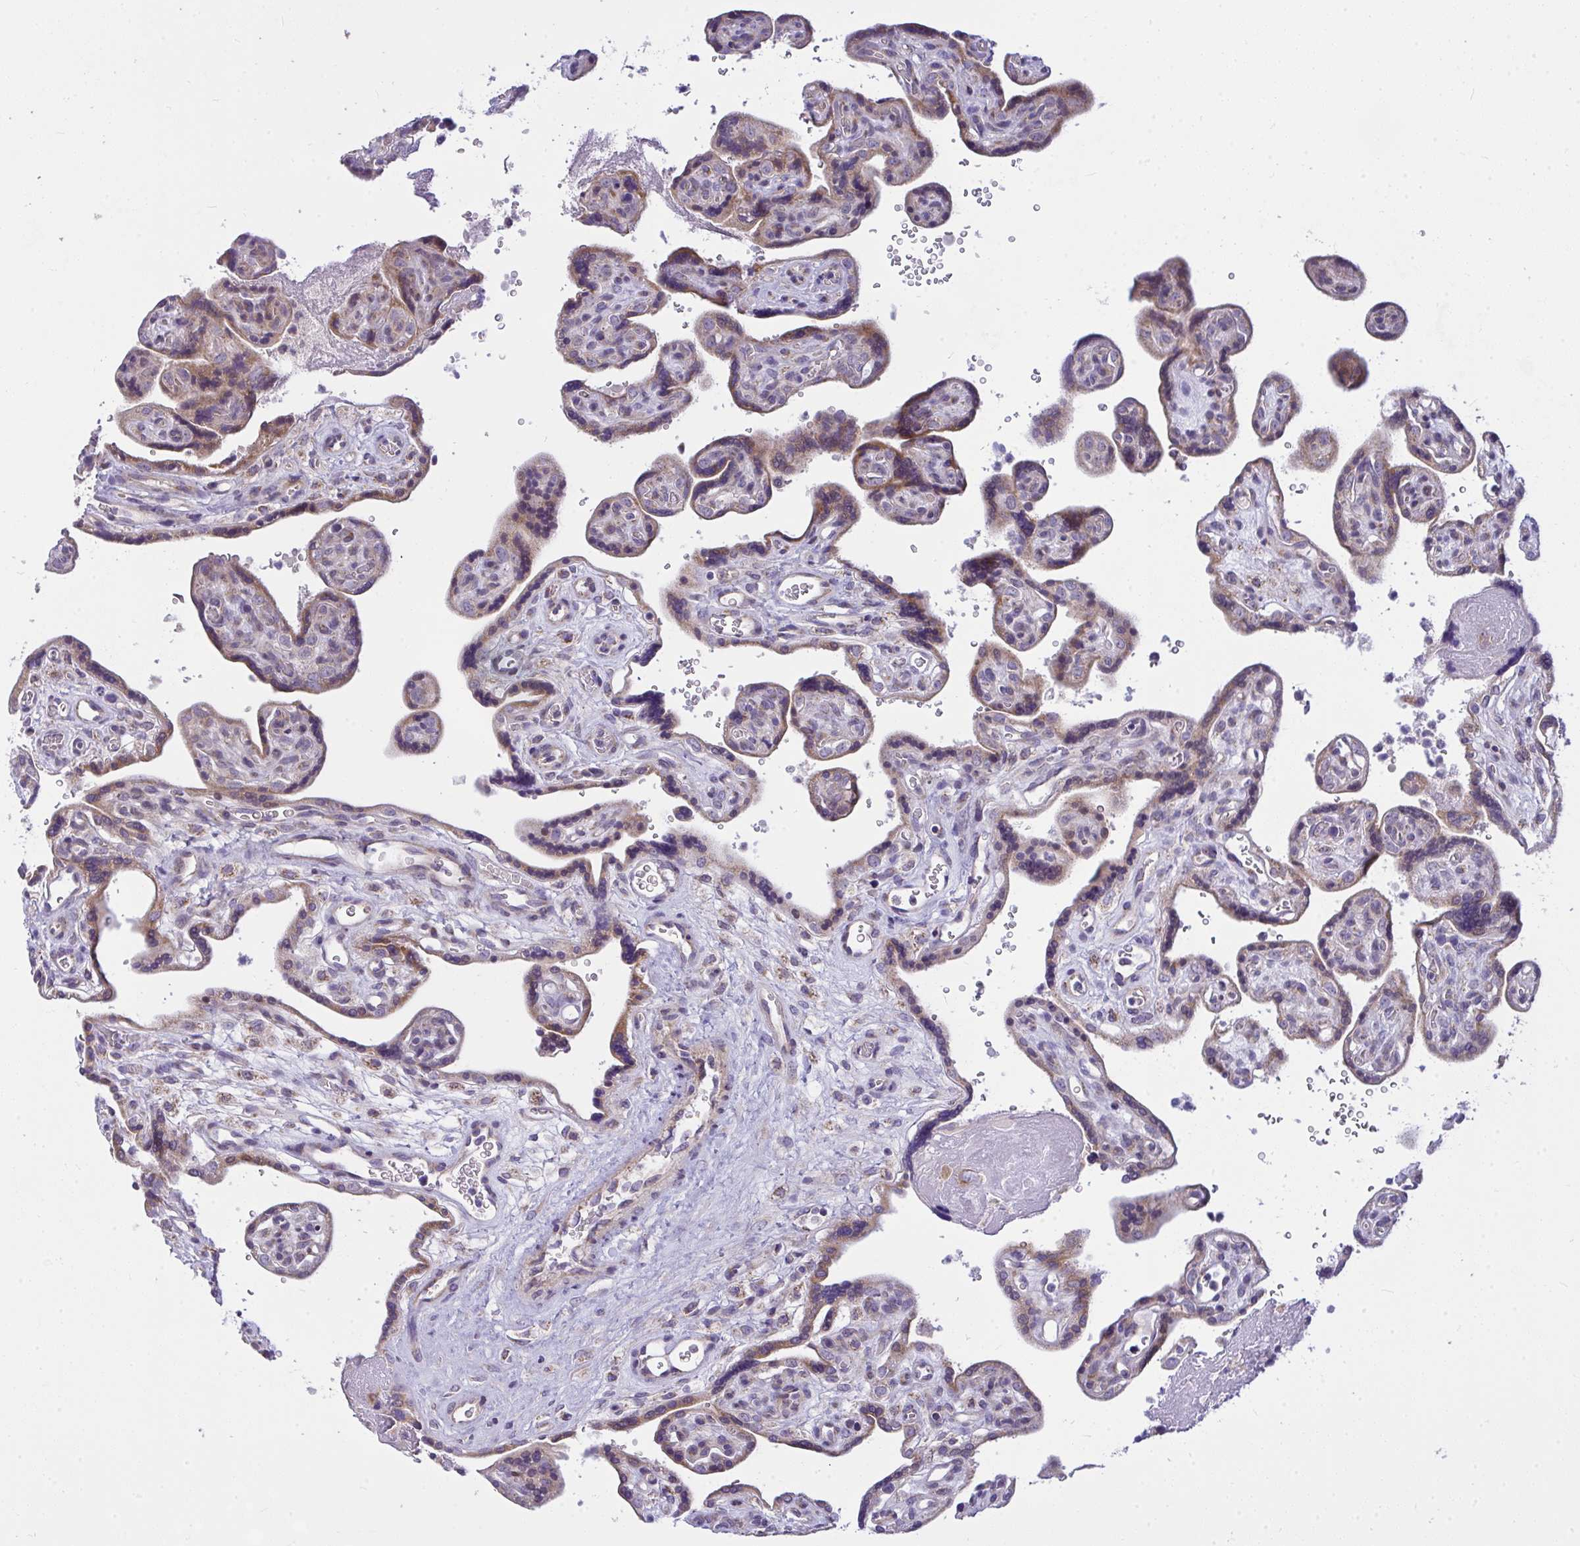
{"staining": {"intensity": "weak", "quantity": "25%-75%", "location": "cytoplasmic/membranous"}, "tissue": "placenta", "cell_type": "Trophoblastic cells", "image_type": "normal", "snomed": [{"axis": "morphology", "description": "Normal tissue, NOS"}, {"axis": "topography", "description": "Placenta"}], "caption": "IHC photomicrograph of unremarkable placenta: human placenta stained using IHC shows low levels of weak protein expression localized specifically in the cytoplasmic/membranous of trophoblastic cells, appearing as a cytoplasmic/membranous brown color.", "gene": "CEP63", "patient": {"sex": "female", "age": 39}}